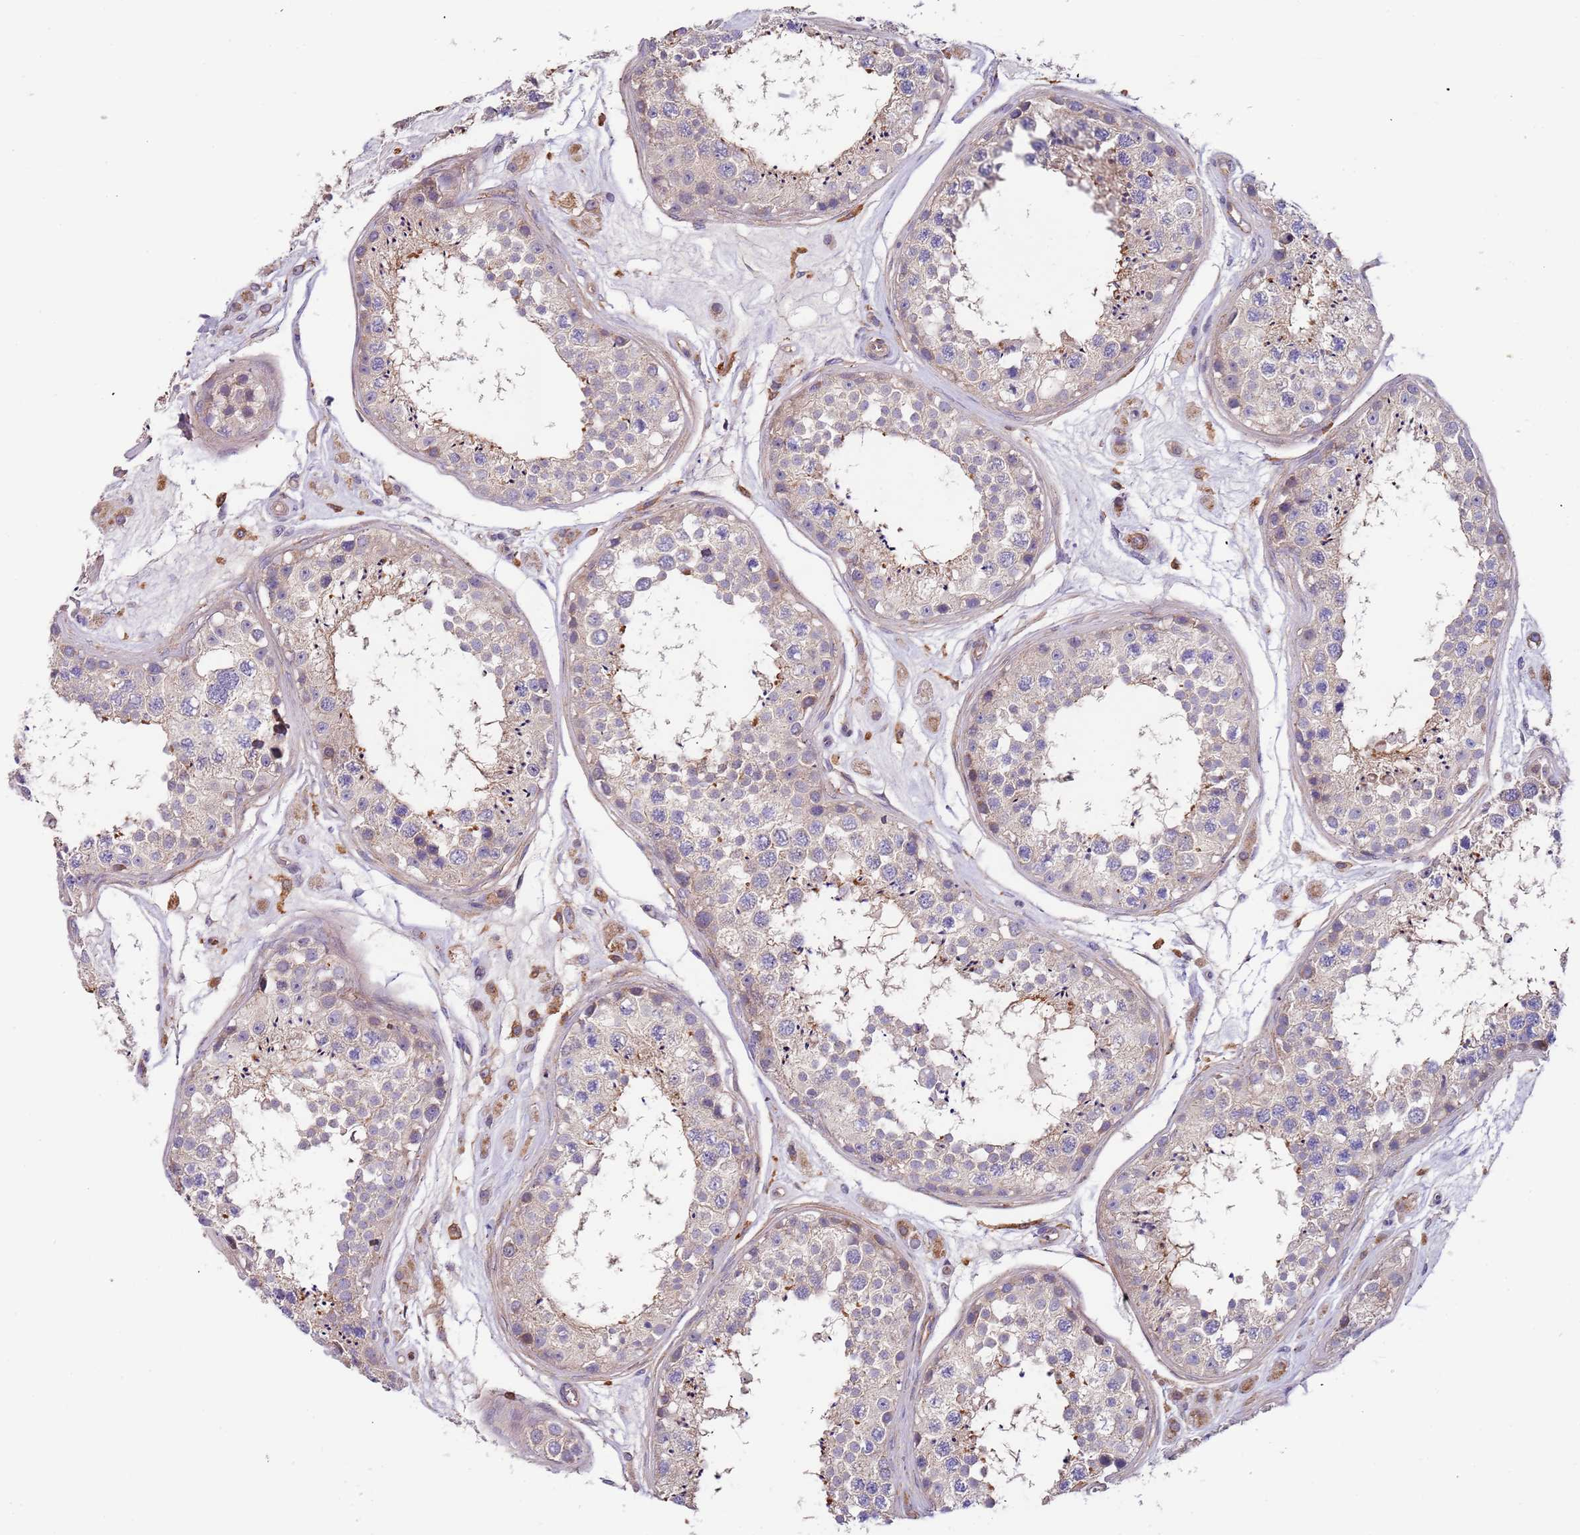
{"staining": {"intensity": "weak", "quantity": "<25%", "location": "cytoplasmic/membranous"}, "tissue": "testis", "cell_type": "Cells in seminiferous ducts", "image_type": "normal", "snomed": [{"axis": "morphology", "description": "Normal tissue, NOS"}, {"axis": "topography", "description": "Testis"}], "caption": "High power microscopy photomicrograph of an immunohistochemistry (IHC) image of normal testis, revealing no significant staining in cells in seminiferous ducts. (Stains: DAB IHC with hematoxylin counter stain, Microscopy: brightfield microscopy at high magnification).", "gene": "SYT4", "patient": {"sex": "male", "age": 25}}